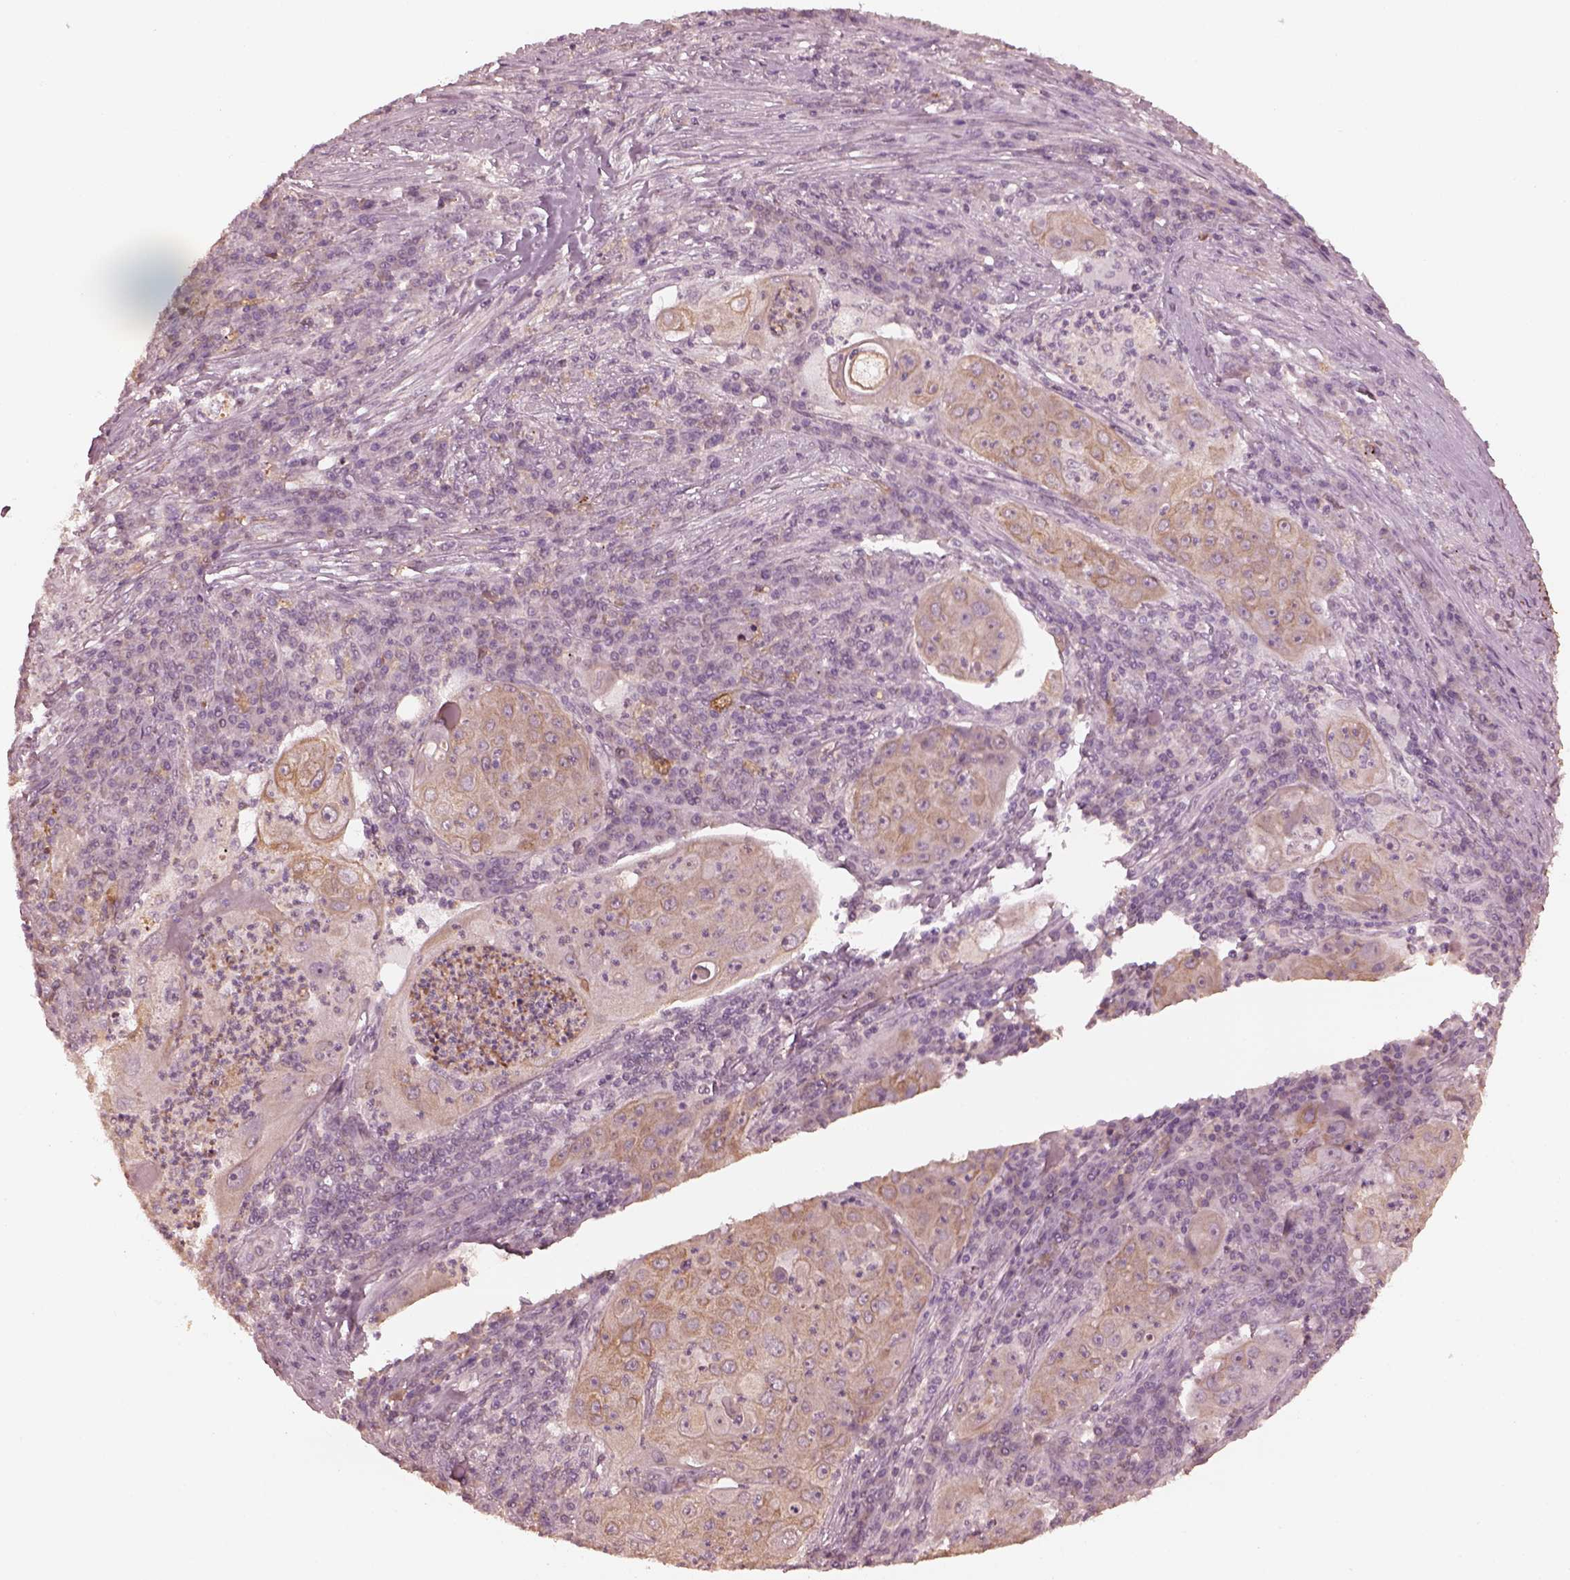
{"staining": {"intensity": "weak", "quantity": "25%-75%", "location": "cytoplasmic/membranous"}, "tissue": "lung cancer", "cell_type": "Tumor cells", "image_type": "cancer", "snomed": [{"axis": "morphology", "description": "Squamous cell carcinoma, NOS"}, {"axis": "topography", "description": "Lung"}], "caption": "Protein analysis of lung squamous cell carcinoma tissue displays weak cytoplasmic/membranous staining in approximately 25%-75% of tumor cells.", "gene": "KRT79", "patient": {"sex": "female", "age": 59}}